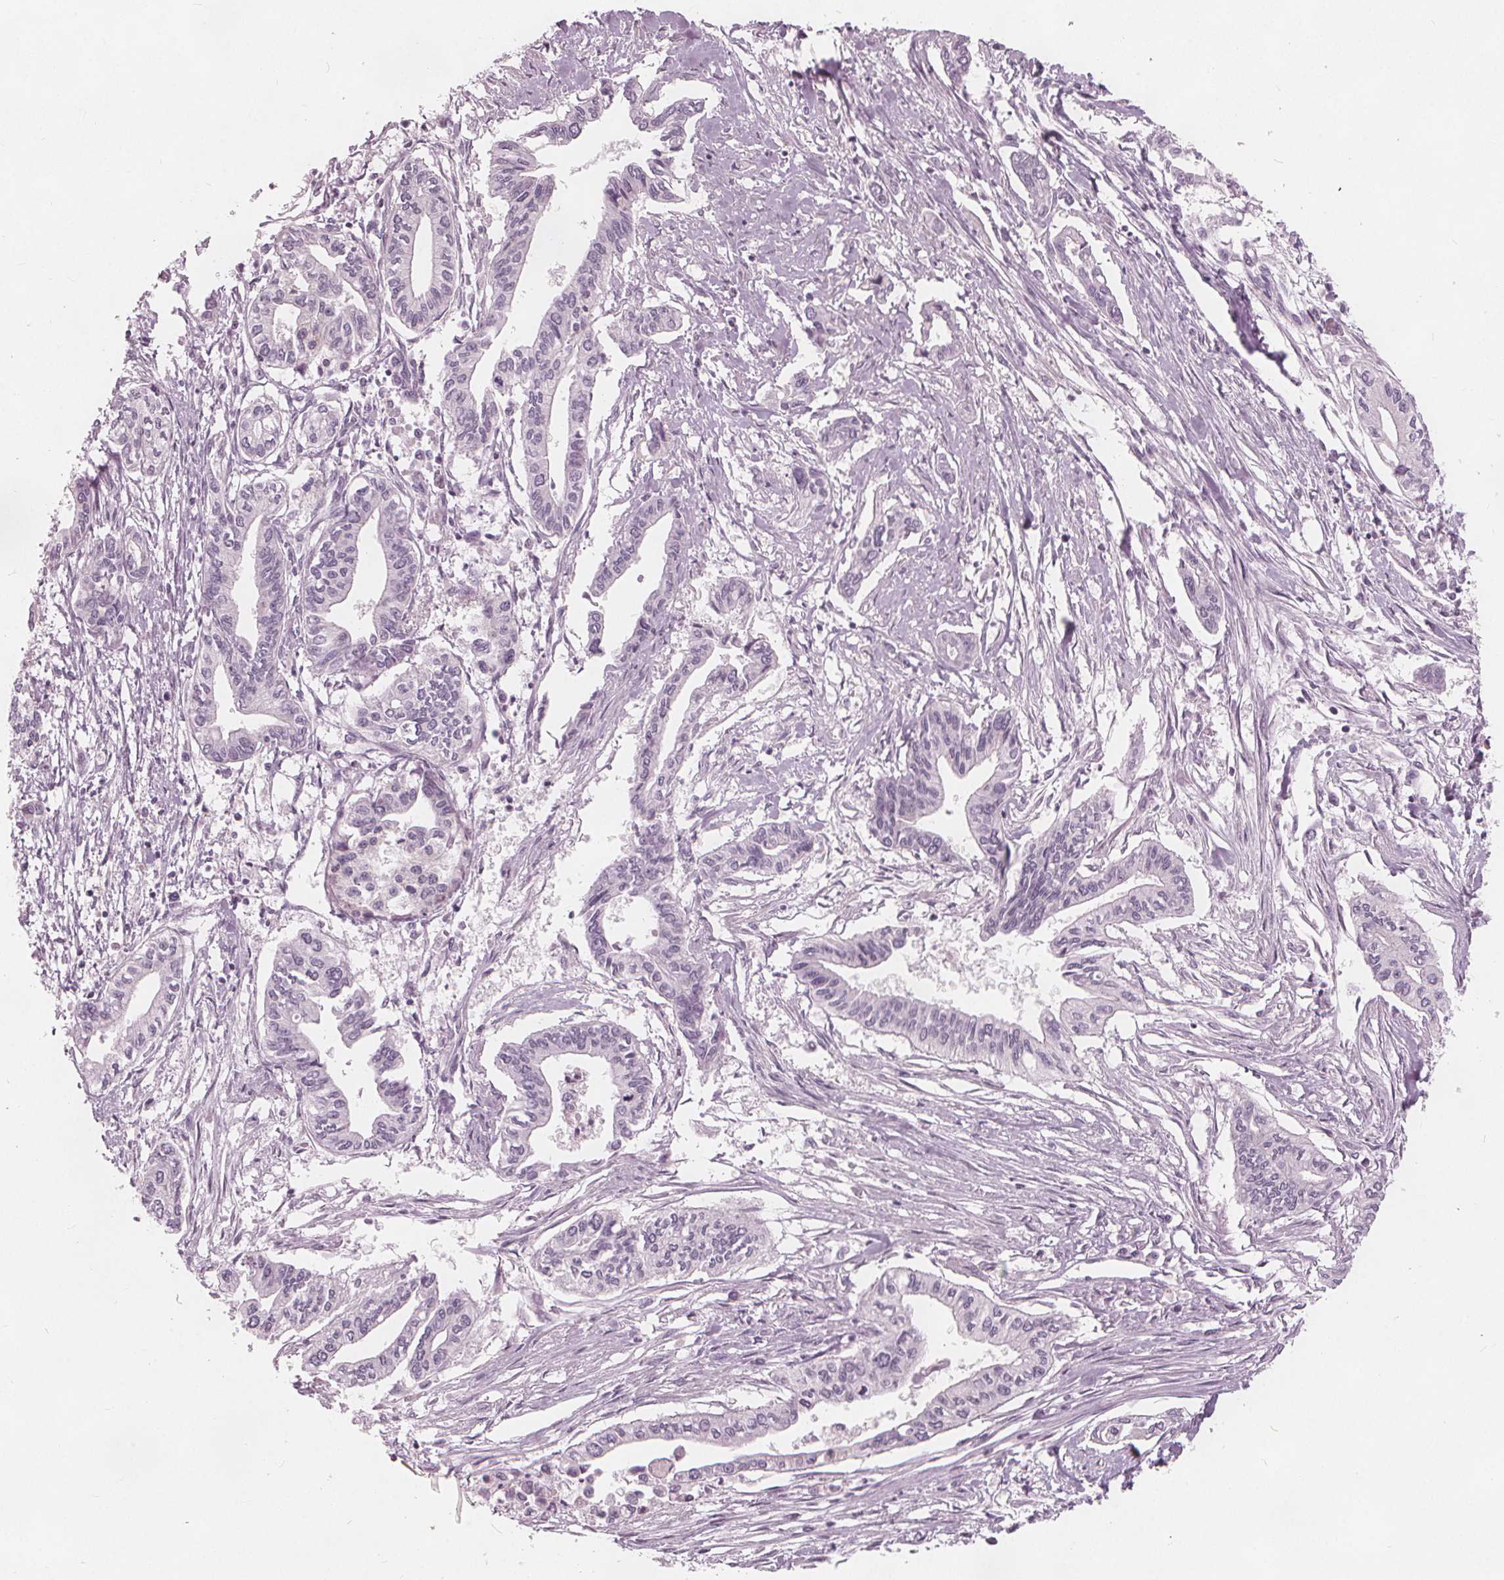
{"staining": {"intensity": "negative", "quantity": "none", "location": "none"}, "tissue": "pancreatic cancer", "cell_type": "Tumor cells", "image_type": "cancer", "snomed": [{"axis": "morphology", "description": "Adenocarcinoma, NOS"}, {"axis": "topography", "description": "Pancreas"}], "caption": "Micrograph shows no significant protein expression in tumor cells of pancreatic cancer (adenocarcinoma).", "gene": "BRSK1", "patient": {"sex": "male", "age": 60}}